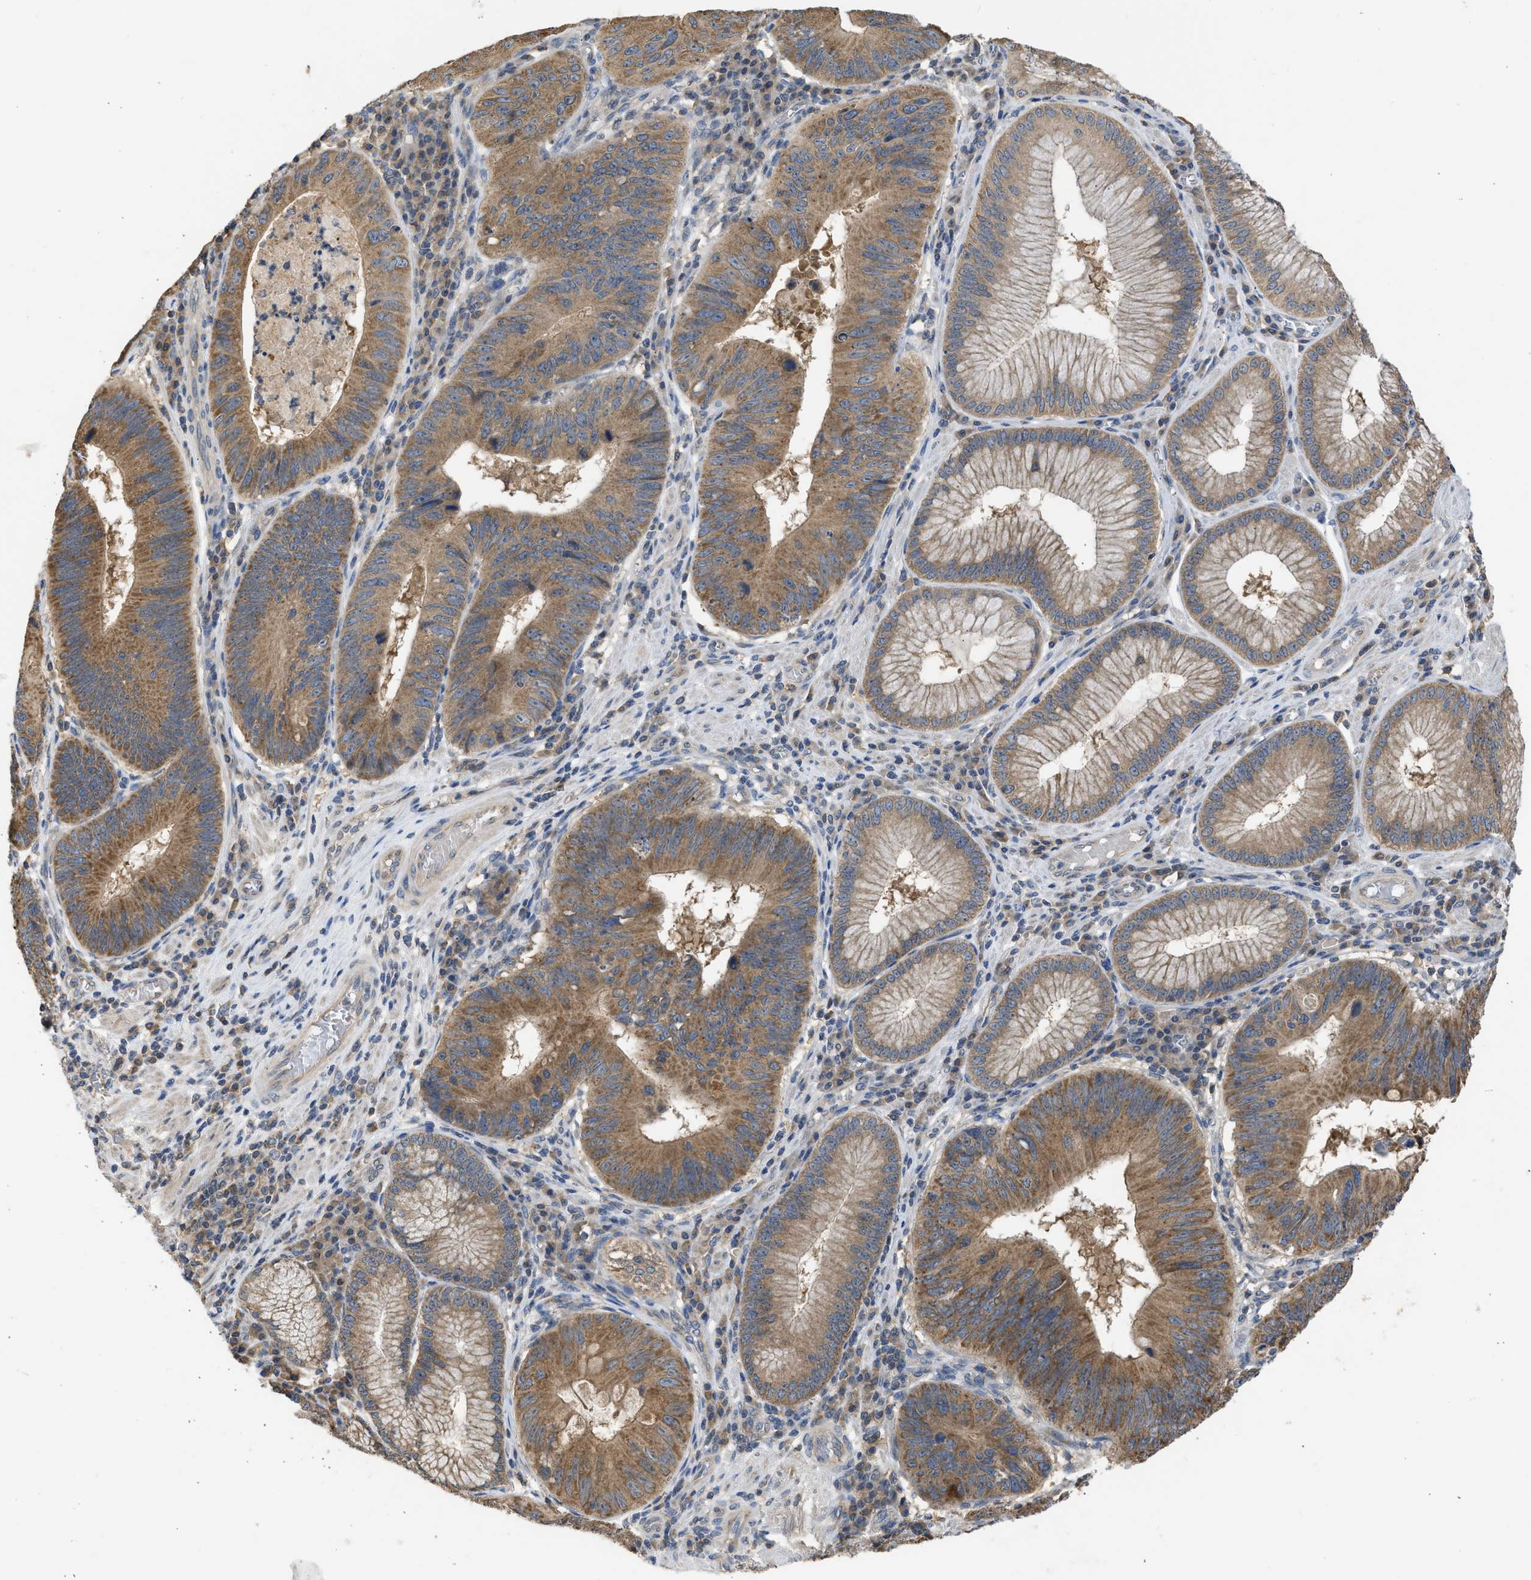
{"staining": {"intensity": "moderate", "quantity": ">75%", "location": "cytoplasmic/membranous"}, "tissue": "stomach cancer", "cell_type": "Tumor cells", "image_type": "cancer", "snomed": [{"axis": "morphology", "description": "Adenocarcinoma, NOS"}, {"axis": "topography", "description": "Stomach"}], "caption": "Immunohistochemistry (IHC) of adenocarcinoma (stomach) displays medium levels of moderate cytoplasmic/membranous positivity in about >75% of tumor cells.", "gene": "CYP1A1", "patient": {"sex": "male", "age": 59}}